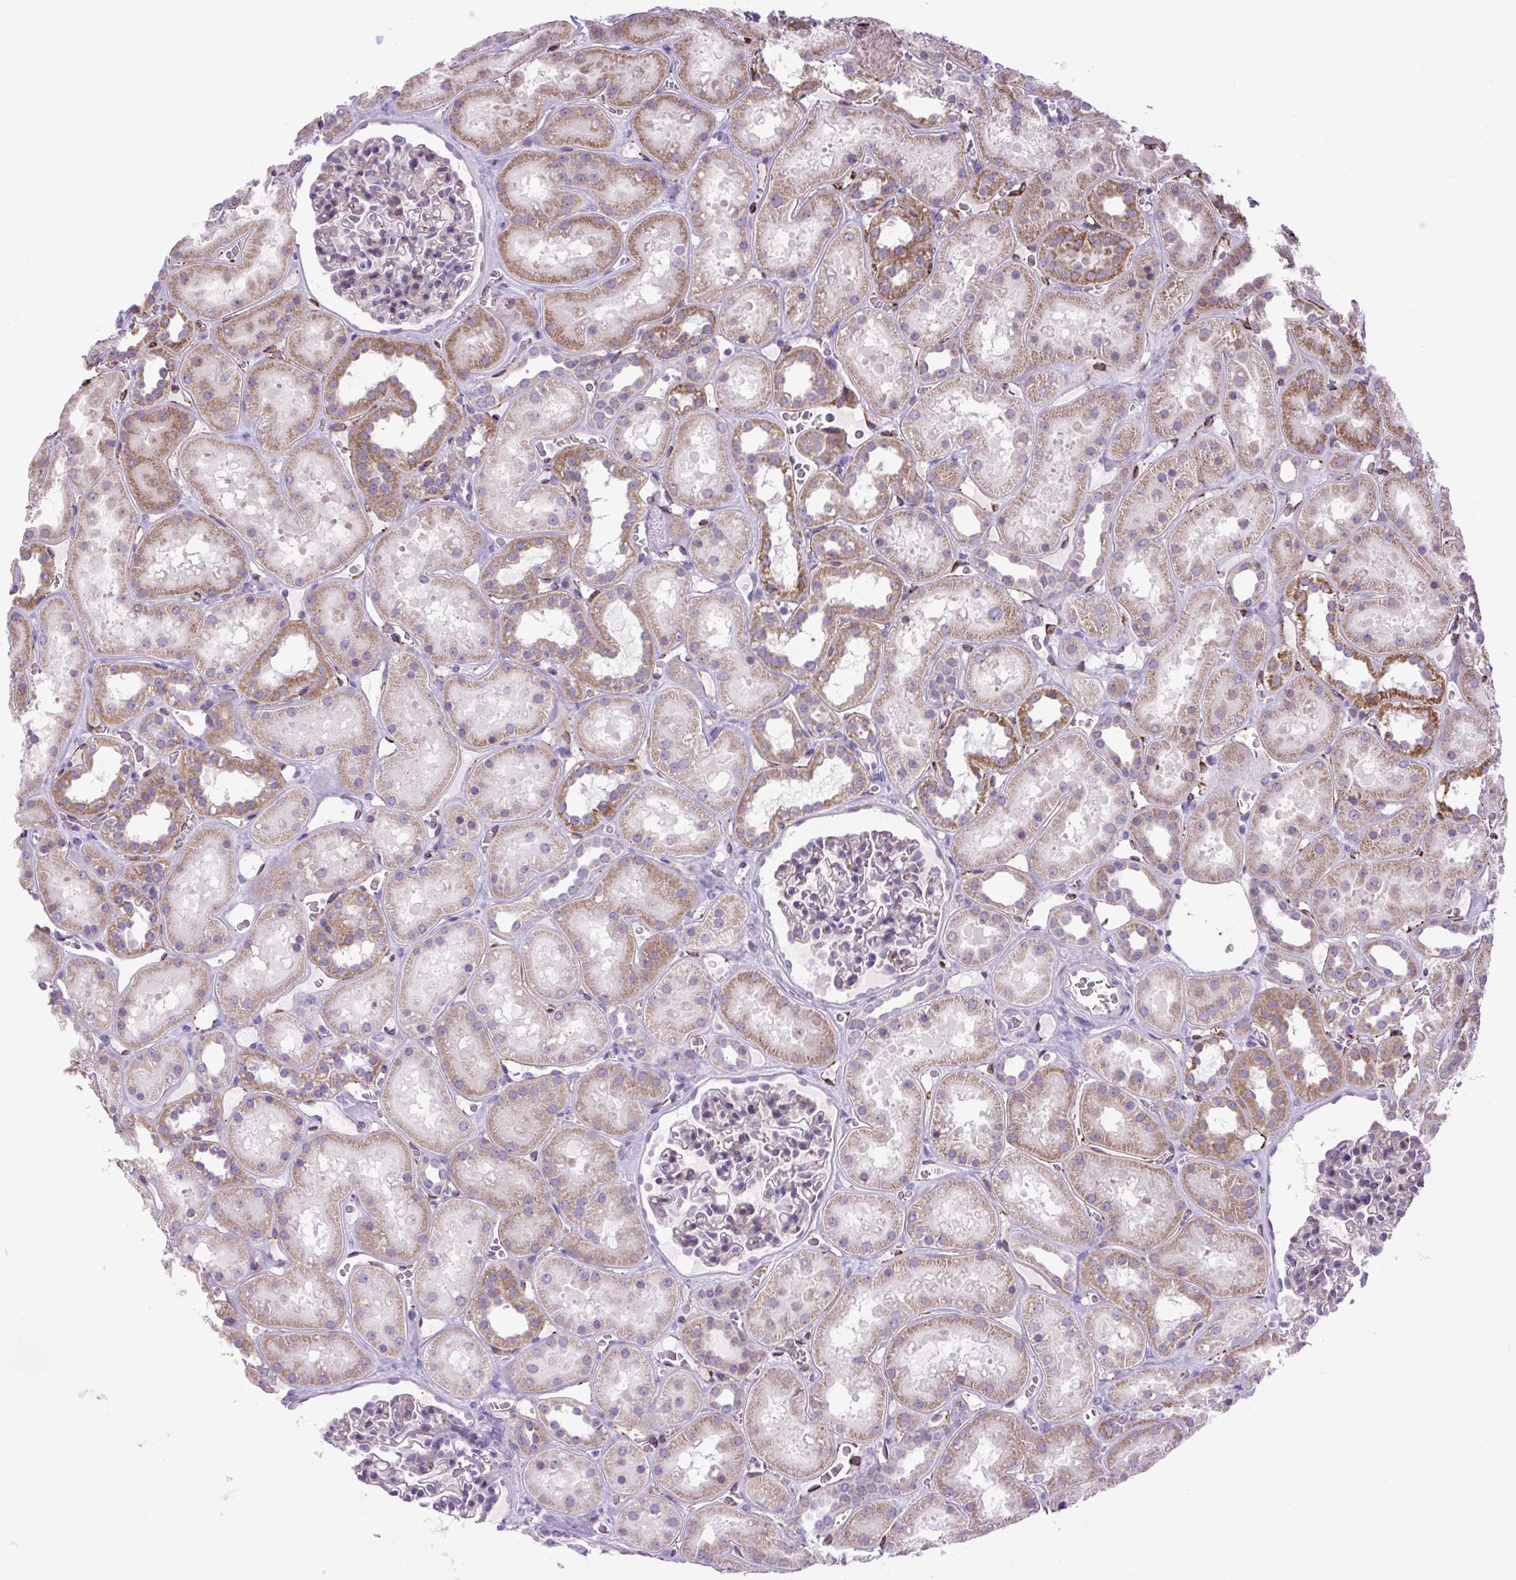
{"staining": {"intensity": "negative", "quantity": "none", "location": "none"}, "tissue": "kidney", "cell_type": "Cells in glomeruli", "image_type": "normal", "snomed": [{"axis": "morphology", "description": "Normal tissue, NOS"}, {"axis": "topography", "description": "Kidney"}], "caption": "A high-resolution histopathology image shows immunohistochemistry (IHC) staining of normal kidney, which reveals no significant staining in cells in glomeruli.", "gene": "RNASE10", "patient": {"sex": "female", "age": 41}}